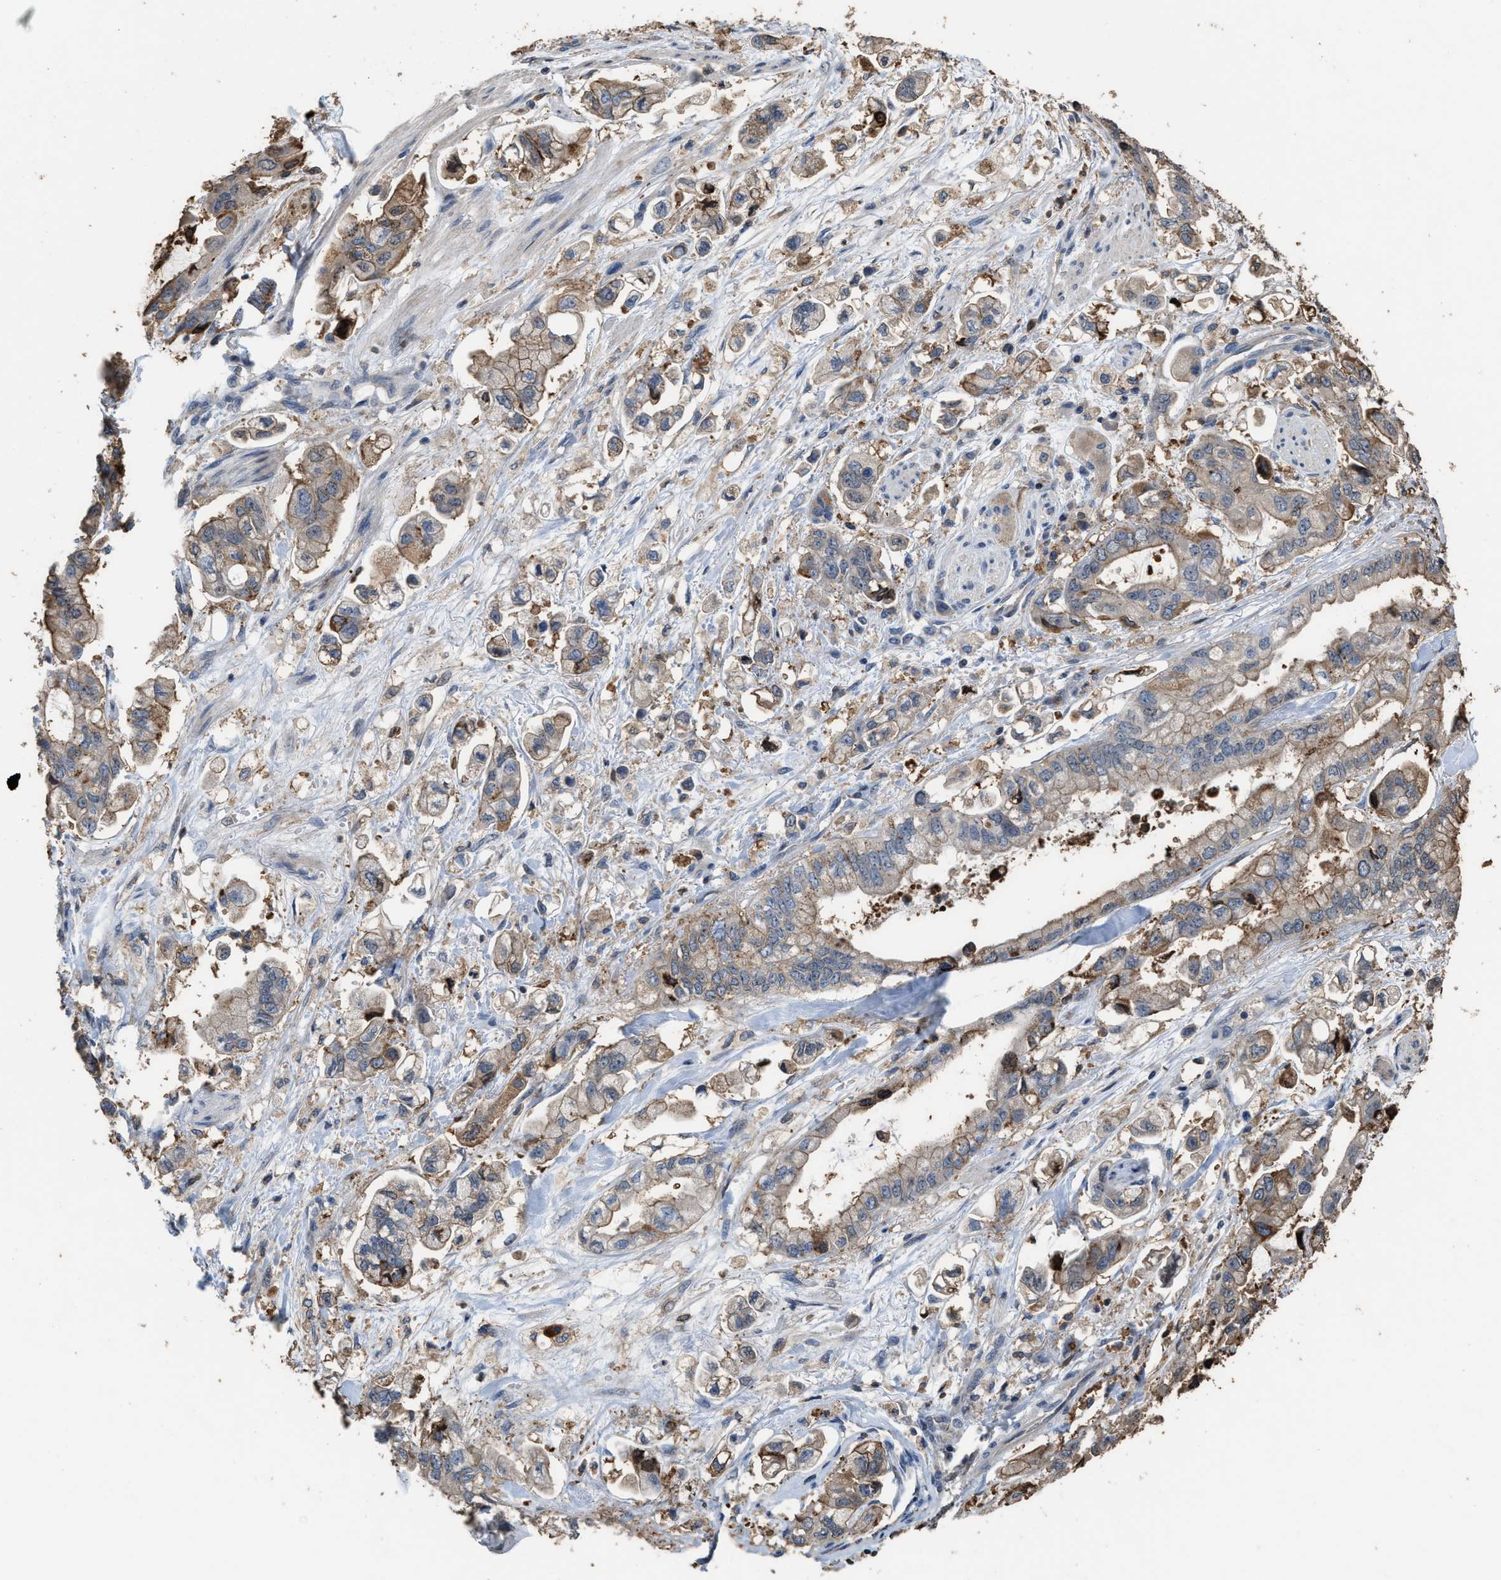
{"staining": {"intensity": "weak", "quantity": ">75%", "location": "cytoplasmic/membranous"}, "tissue": "stomach cancer", "cell_type": "Tumor cells", "image_type": "cancer", "snomed": [{"axis": "morphology", "description": "Normal tissue, NOS"}, {"axis": "morphology", "description": "Adenocarcinoma, NOS"}, {"axis": "topography", "description": "Stomach"}], "caption": "An image showing weak cytoplasmic/membranous positivity in about >75% of tumor cells in stomach cancer (adenocarcinoma), as visualized by brown immunohistochemical staining.", "gene": "TDRKH", "patient": {"sex": "male", "age": 62}}